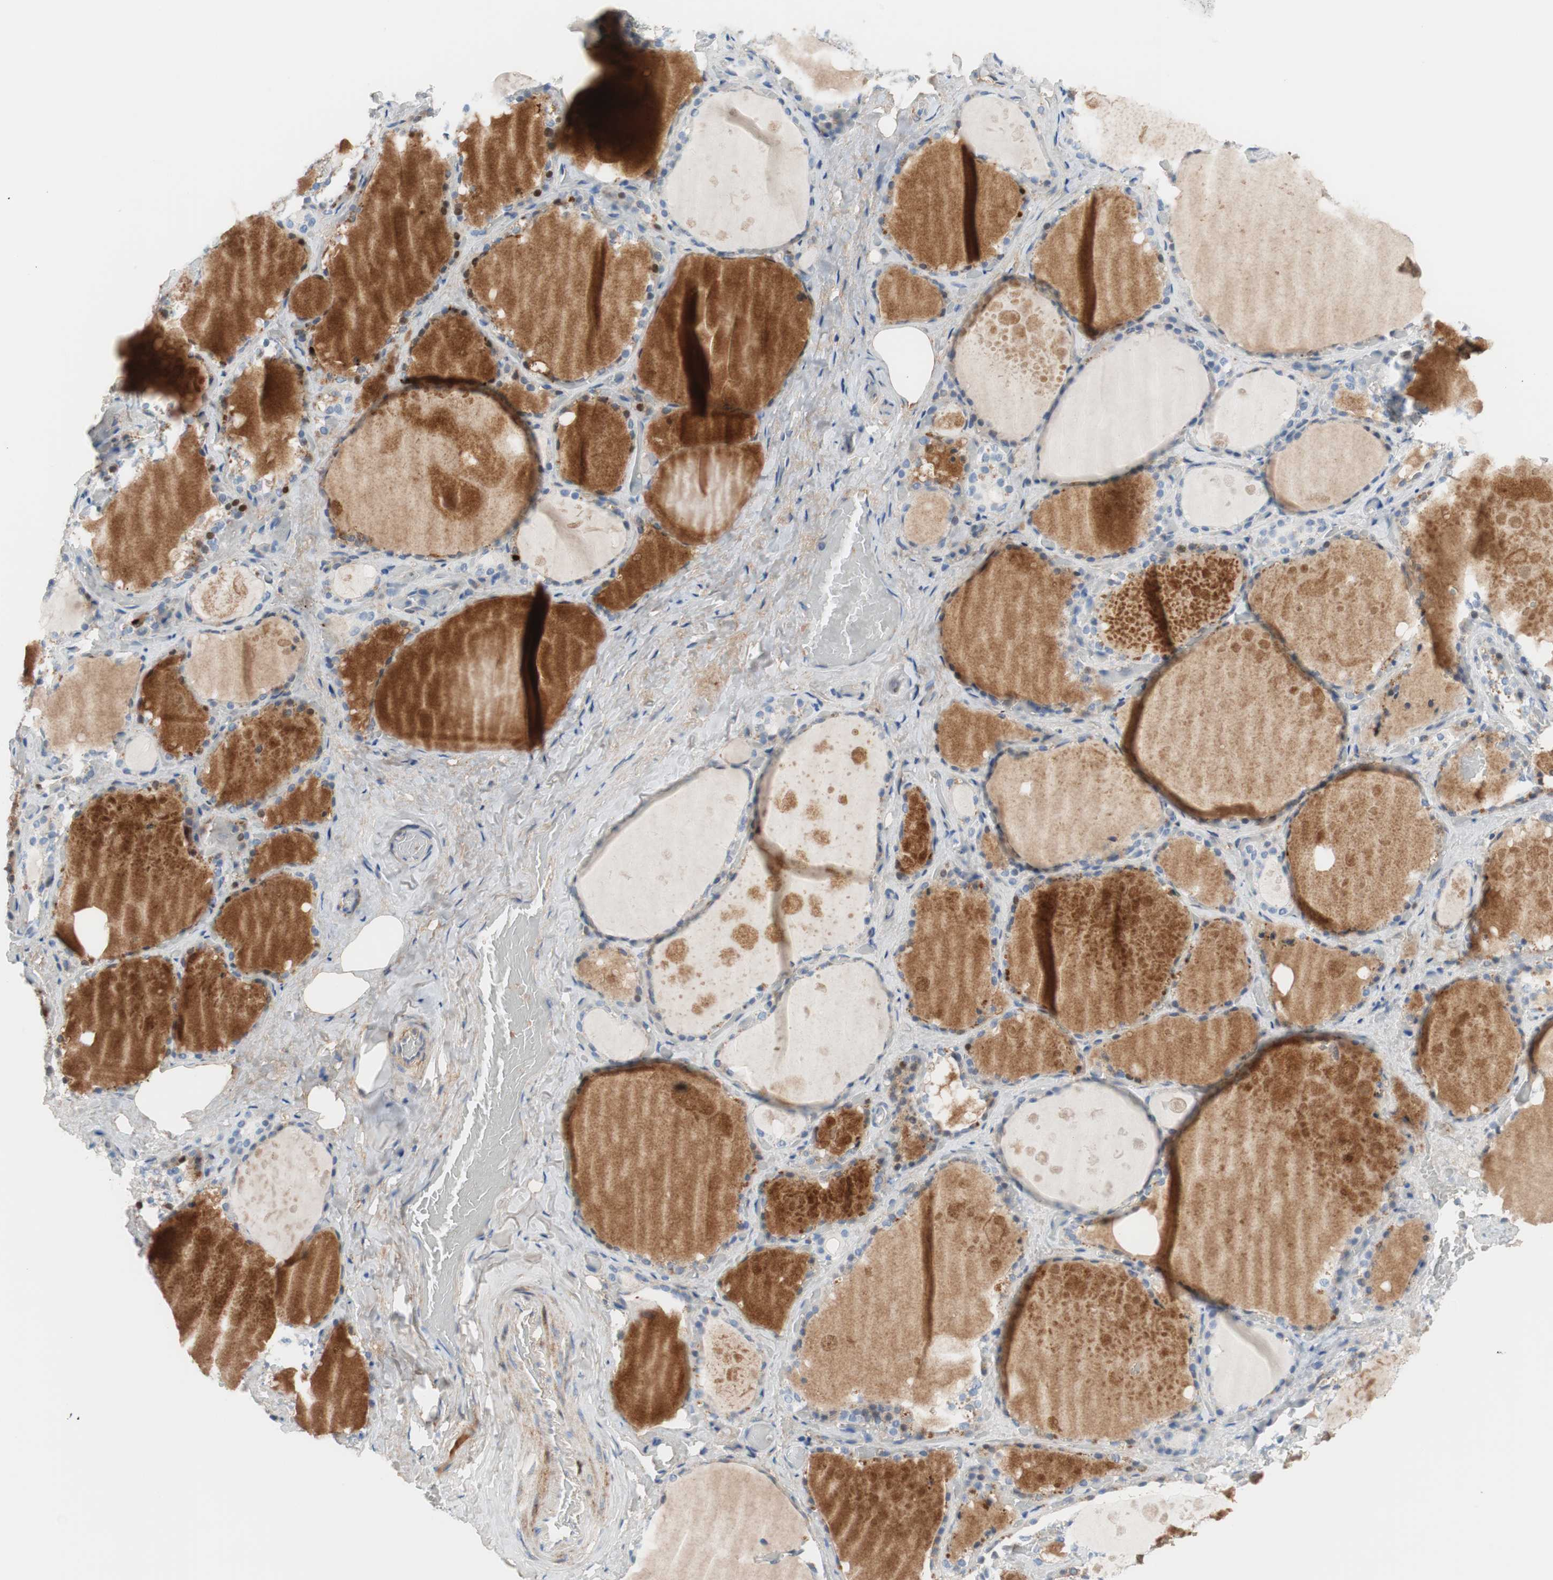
{"staining": {"intensity": "negative", "quantity": "none", "location": "none"}, "tissue": "thyroid gland", "cell_type": "Glandular cells", "image_type": "normal", "snomed": [{"axis": "morphology", "description": "Normal tissue, NOS"}, {"axis": "topography", "description": "Thyroid gland"}], "caption": "Immunohistochemistry of normal thyroid gland exhibits no positivity in glandular cells. (Brightfield microscopy of DAB immunohistochemistry at high magnification).", "gene": "RBP4", "patient": {"sex": "male", "age": 61}}